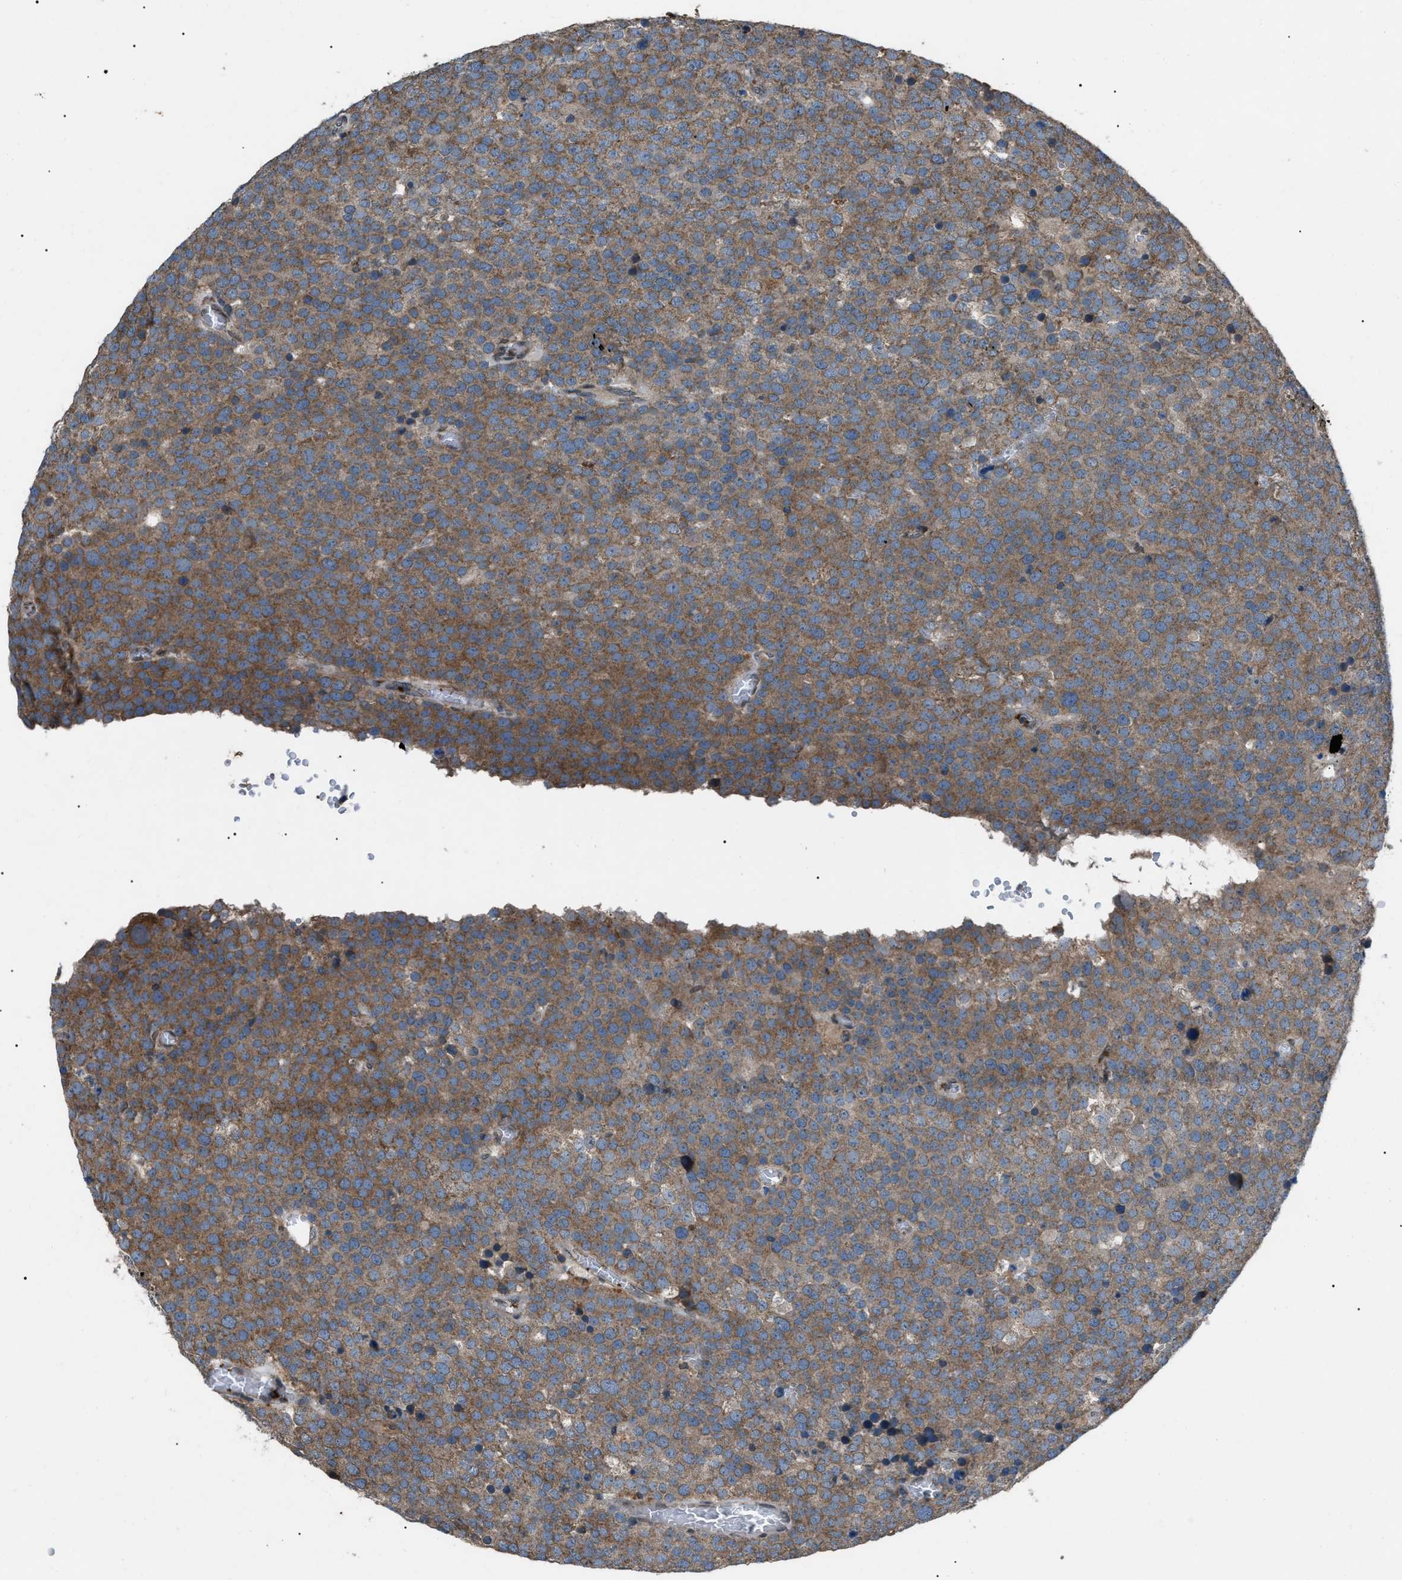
{"staining": {"intensity": "moderate", "quantity": ">75%", "location": "cytoplasmic/membranous"}, "tissue": "testis cancer", "cell_type": "Tumor cells", "image_type": "cancer", "snomed": [{"axis": "morphology", "description": "Normal tissue, NOS"}, {"axis": "morphology", "description": "Seminoma, NOS"}, {"axis": "topography", "description": "Testis"}], "caption": "The immunohistochemical stain labels moderate cytoplasmic/membranous positivity in tumor cells of testis cancer (seminoma) tissue.", "gene": "ZFAND2A", "patient": {"sex": "male", "age": 71}}